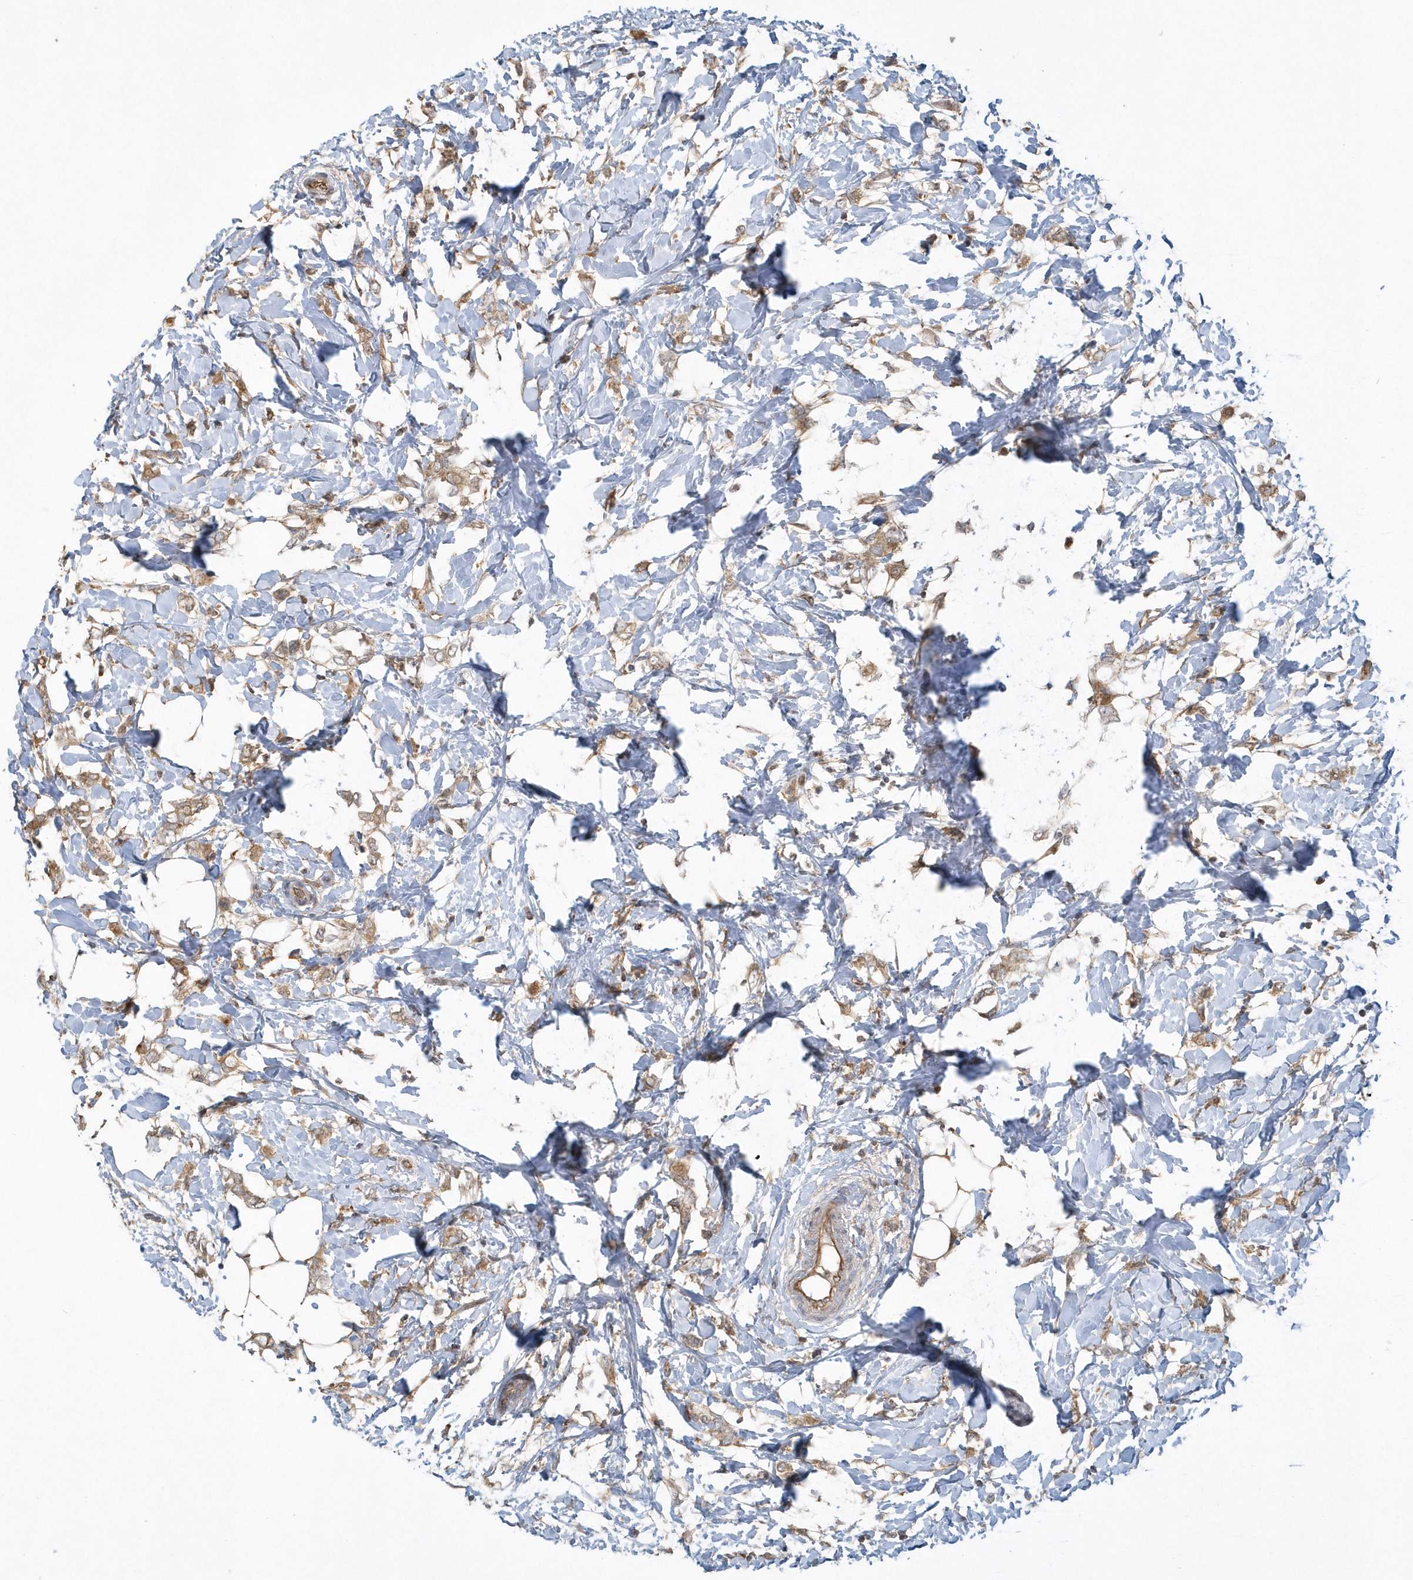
{"staining": {"intensity": "moderate", "quantity": ">75%", "location": "cytoplasmic/membranous"}, "tissue": "breast cancer", "cell_type": "Tumor cells", "image_type": "cancer", "snomed": [{"axis": "morphology", "description": "Normal tissue, NOS"}, {"axis": "morphology", "description": "Lobular carcinoma"}, {"axis": "topography", "description": "Breast"}], "caption": "Immunohistochemistry (IHC) of breast lobular carcinoma shows medium levels of moderate cytoplasmic/membranous staining in about >75% of tumor cells.", "gene": "THG1L", "patient": {"sex": "female", "age": 47}}